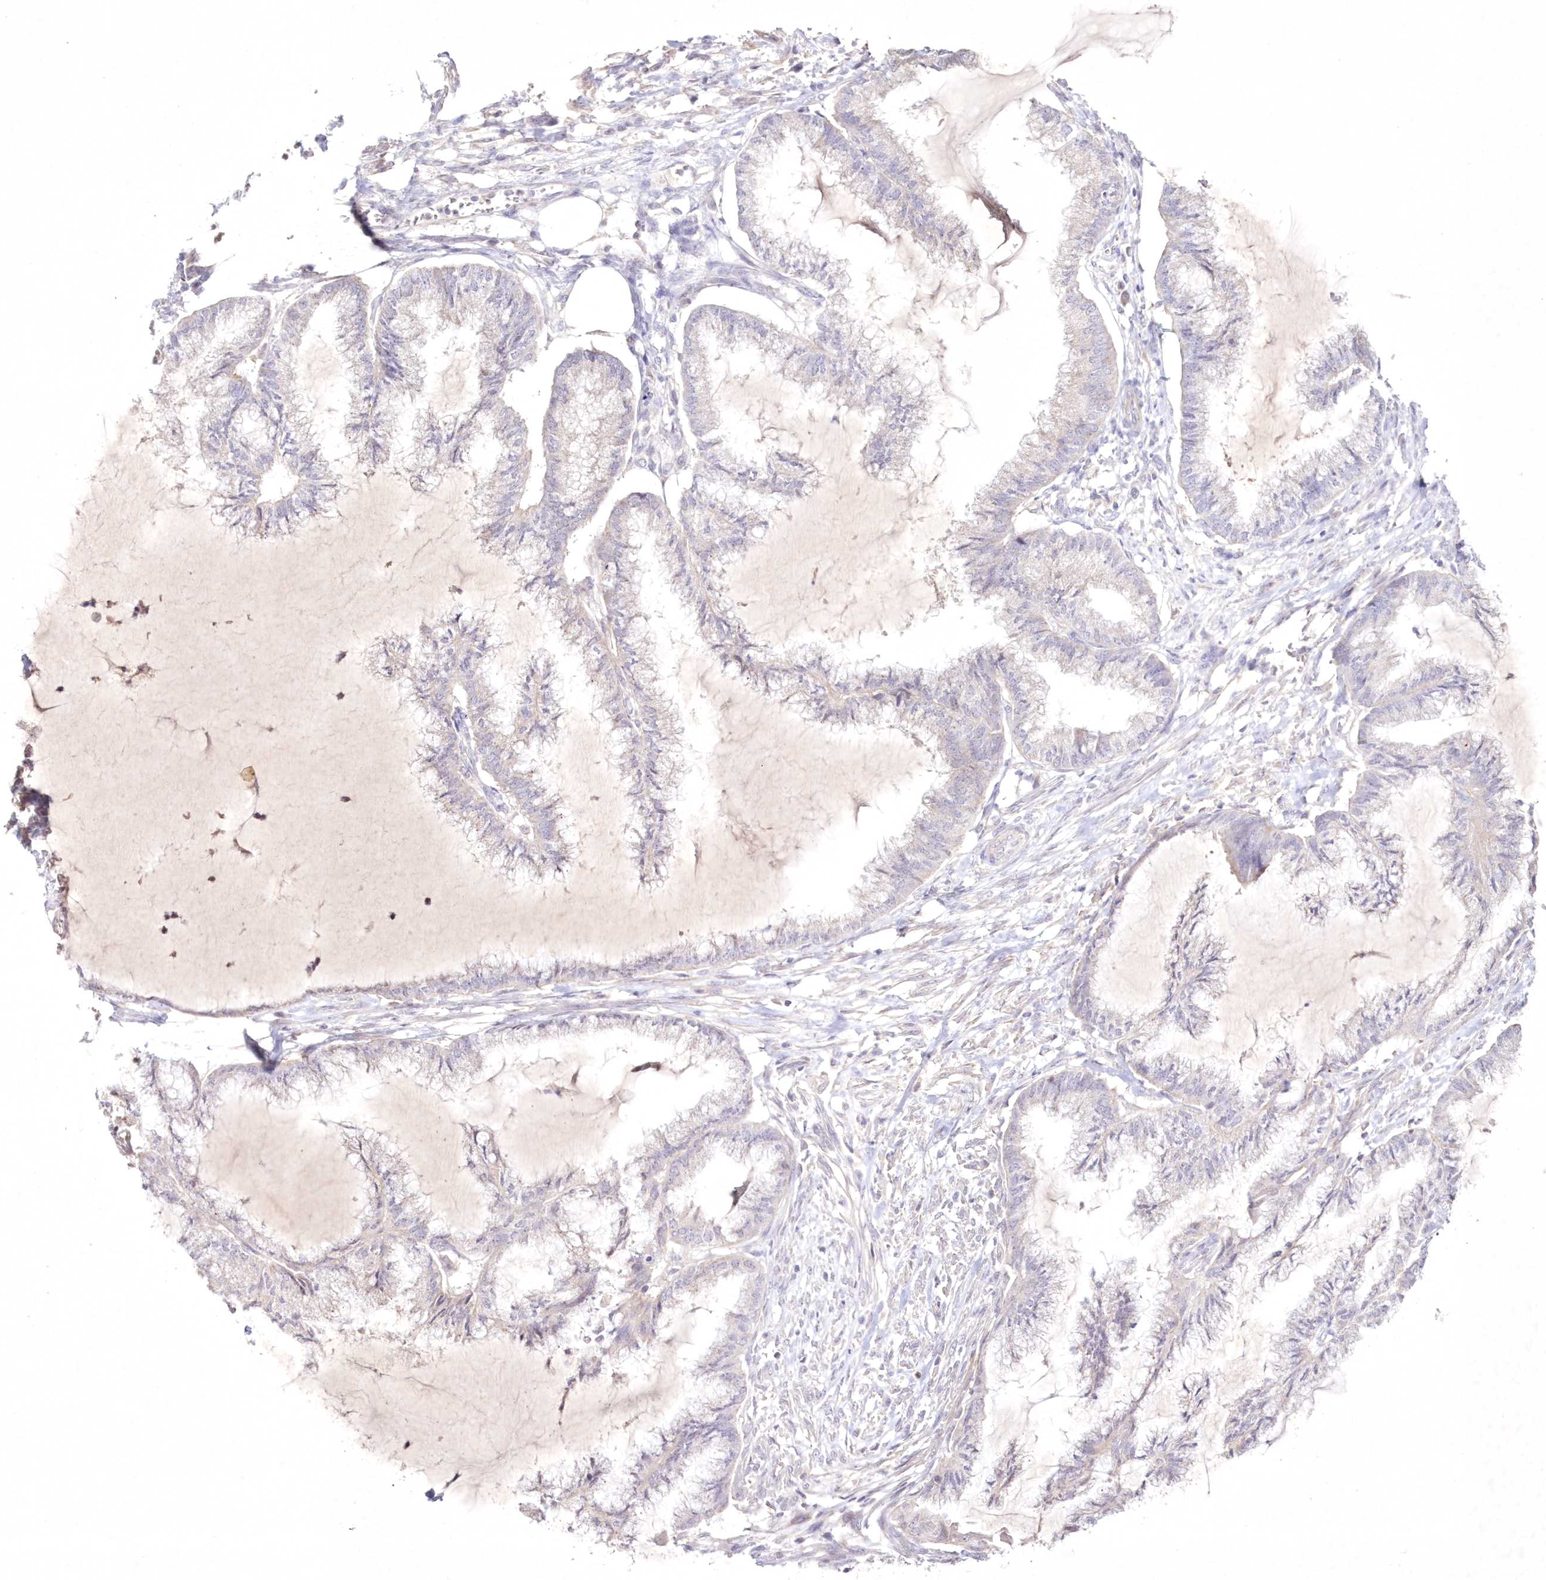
{"staining": {"intensity": "negative", "quantity": "none", "location": "none"}, "tissue": "endometrial cancer", "cell_type": "Tumor cells", "image_type": "cancer", "snomed": [{"axis": "morphology", "description": "Adenocarcinoma, NOS"}, {"axis": "topography", "description": "Endometrium"}], "caption": "Adenocarcinoma (endometrial) was stained to show a protein in brown. There is no significant positivity in tumor cells. (Stains: DAB (3,3'-diaminobenzidine) IHC with hematoxylin counter stain, Microscopy: brightfield microscopy at high magnification).", "gene": "NEU4", "patient": {"sex": "female", "age": 86}}